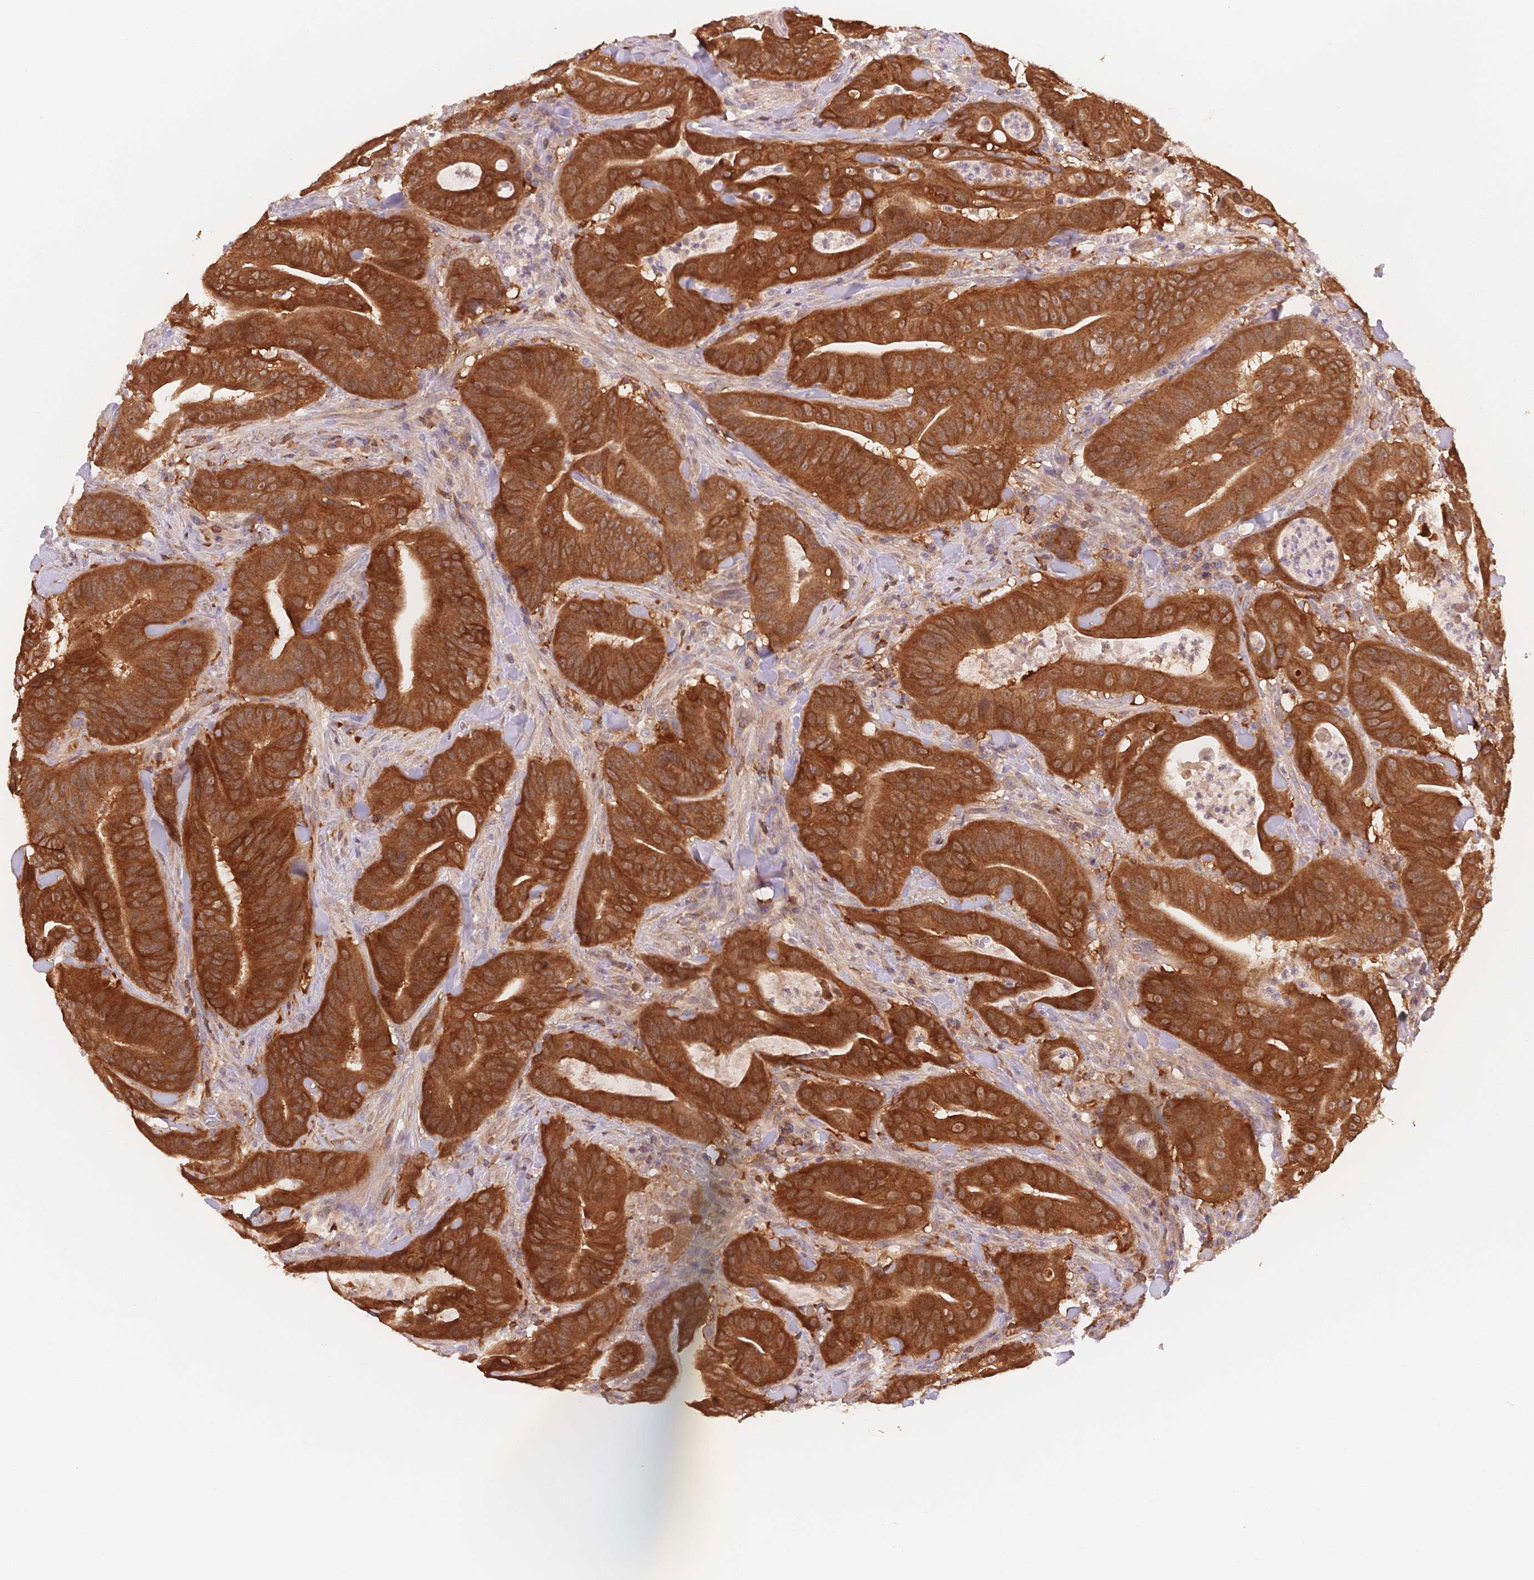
{"staining": {"intensity": "strong", "quantity": ">75%", "location": "cytoplasmic/membranous"}, "tissue": "colorectal cancer", "cell_type": "Tumor cells", "image_type": "cancer", "snomed": [{"axis": "morphology", "description": "Adenocarcinoma, NOS"}, {"axis": "topography", "description": "Colon"}], "caption": "A micrograph showing strong cytoplasmic/membranous expression in about >75% of tumor cells in adenocarcinoma (colorectal), as visualized by brown immunohistochemical staining.", "gene": "STK39", "patient": {"sex": "male", "age": 33}}